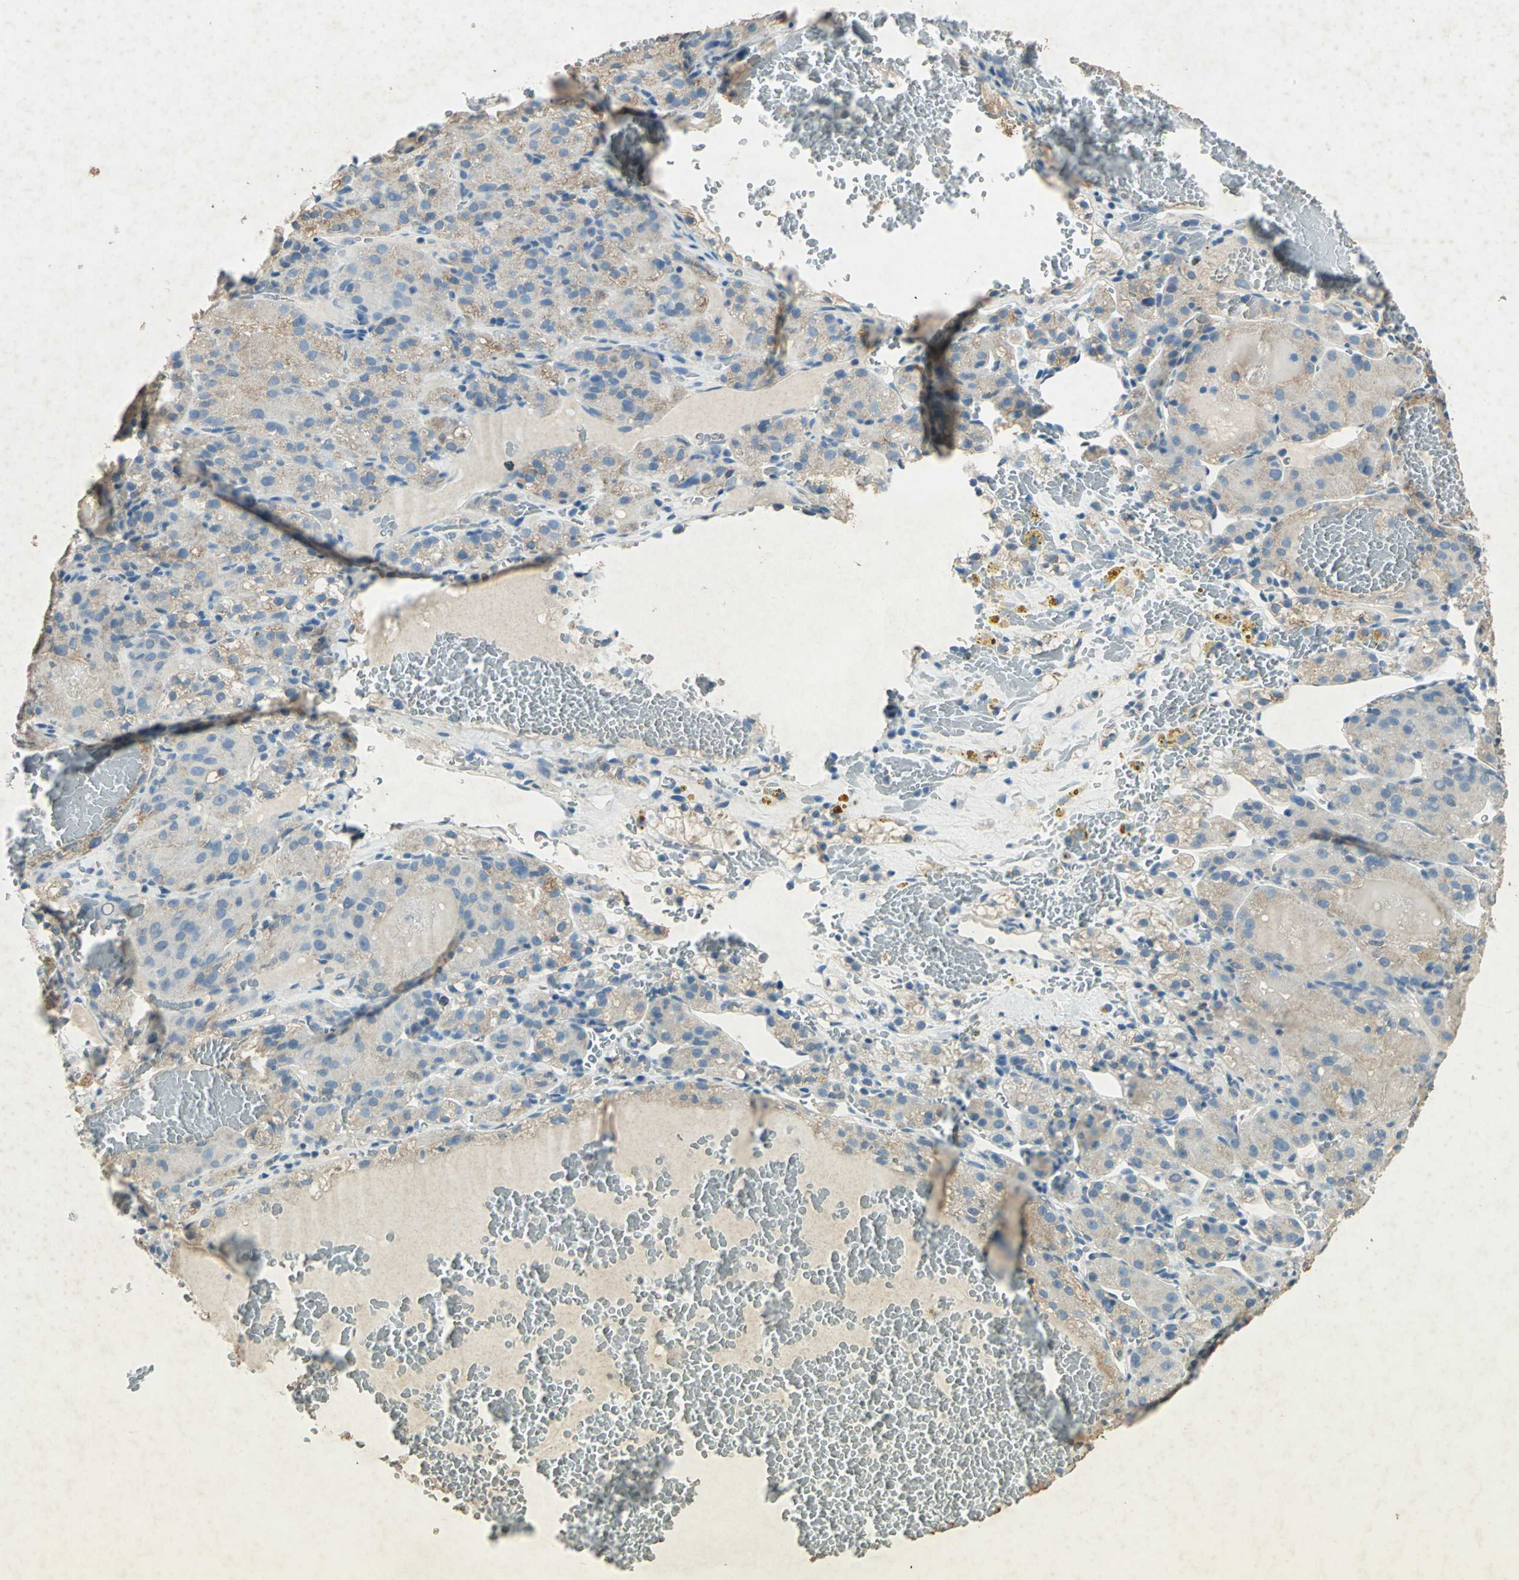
{"staining": {"intensity": "weak", "quantity": "25%-75%", "location": "cytoplasmic/membranous"}, "tissue": "renal cancer", "cell_type": "Tumor cells", "image_type": "cancer", "snomed": [{"axis": "morphology", "description": "Normal tissue, NOS"}, {"axis": "morphology", "description": "Adenocarcinoma, NOS"}, {"axis": "topography", "description": "Kidney"}], "caption": "This is a photomicrograph of immunohistochemistry staining of adenocarcinoma (renal), which shows weak staining in the cytoplasmic/membranous of tumor cells.", "gene": "CAMK2B", "patient": {"sex": "male", "age": 61}}